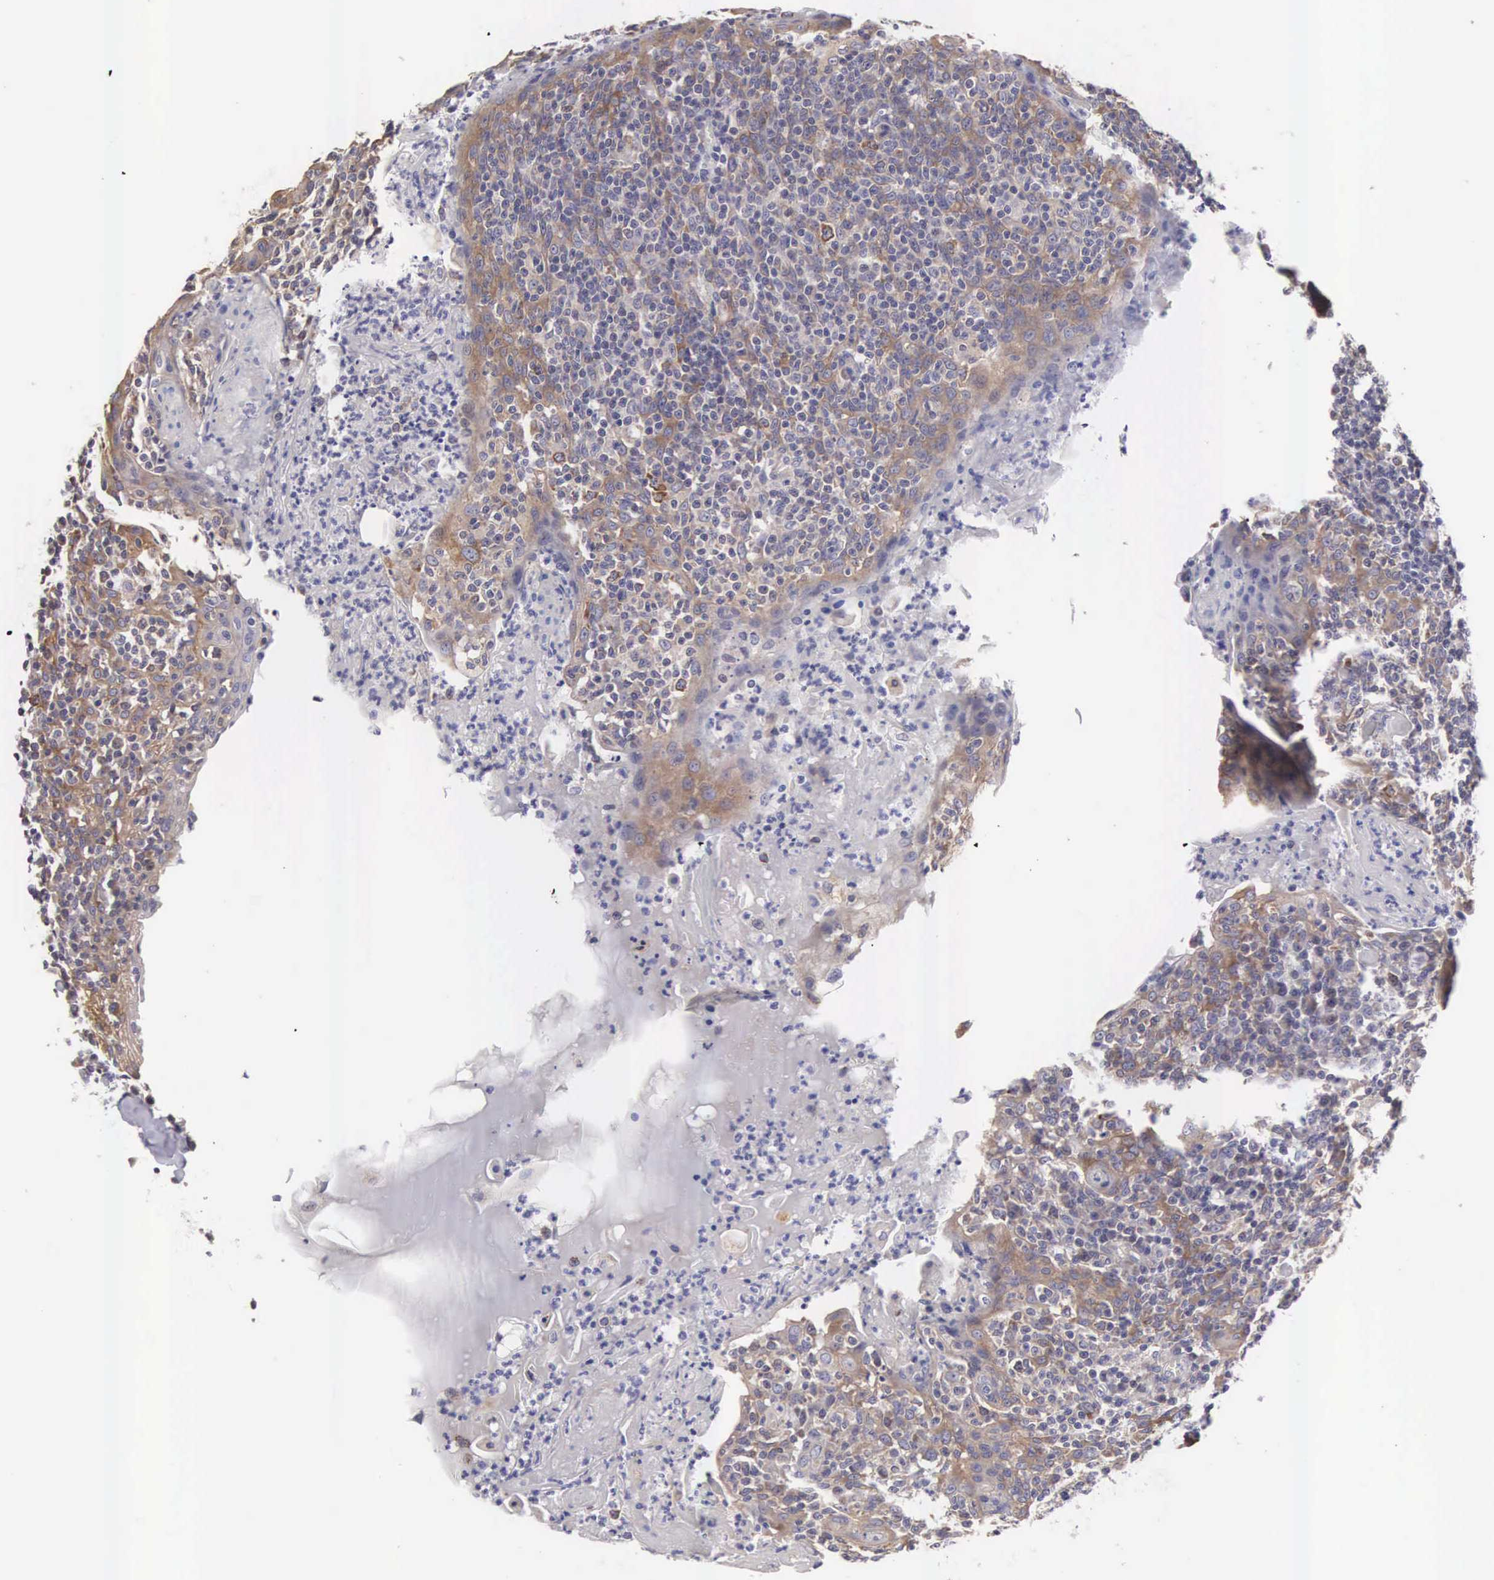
{"staining": {"intensity": "weak", "quantity": "<25%", "location": "cytoplasmic/membranous"}, "tissue": "tonsil", "cell_type": "Non-germinal center cells", "image_type": "normal", "snomed": [{"axis": "morphology", "description": "Normal tissue, NOS"}, {"axis": "topography", "description": "Tonsil"}], "caption": "Histopathology image shows no protein staining in non-germinal center cells of benign tonsil. (DAB IHC, high magnification).", "gene": "TXLNG", "patient": {"sex": "male", "age": 6}}